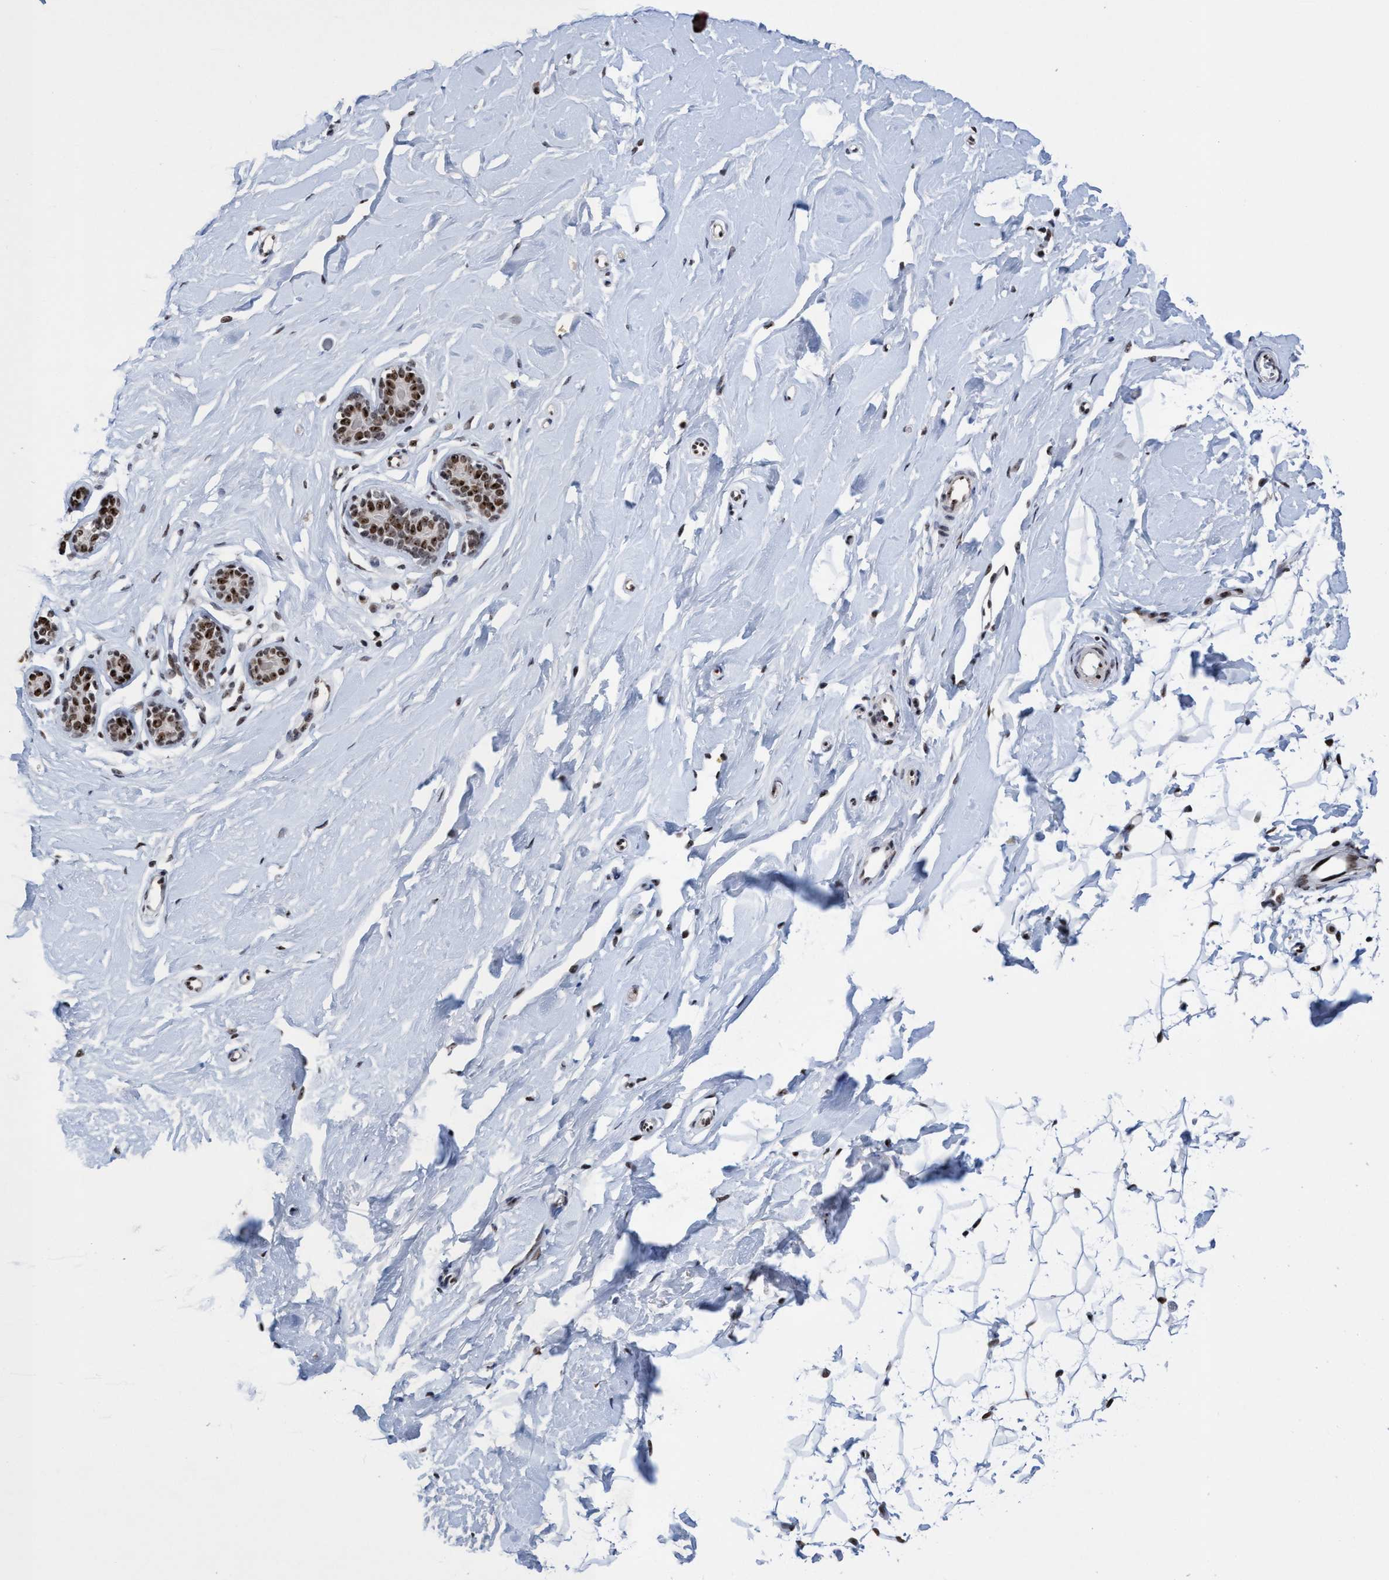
{"staining": {"intensity": "moderate", "quantity": ">75%", "location": "nuclear"}, "tissue": "breast", "cell_type": "Adipocytes", "image_type": "normal", "snomed": [{"axis": "morphology", "description": "Normal tissue, NOS"}, {"axis": "topography", "description": "Breast"}], "caption": "Adipocytes reveal moderate nuclear expression in approximately >75% of cells in normal breast. (DAB IHC, brown staining for protein, blue staining for nuclei).", "gene": "EFCAB10", "patient": {"sex": "female", "age": 23}}